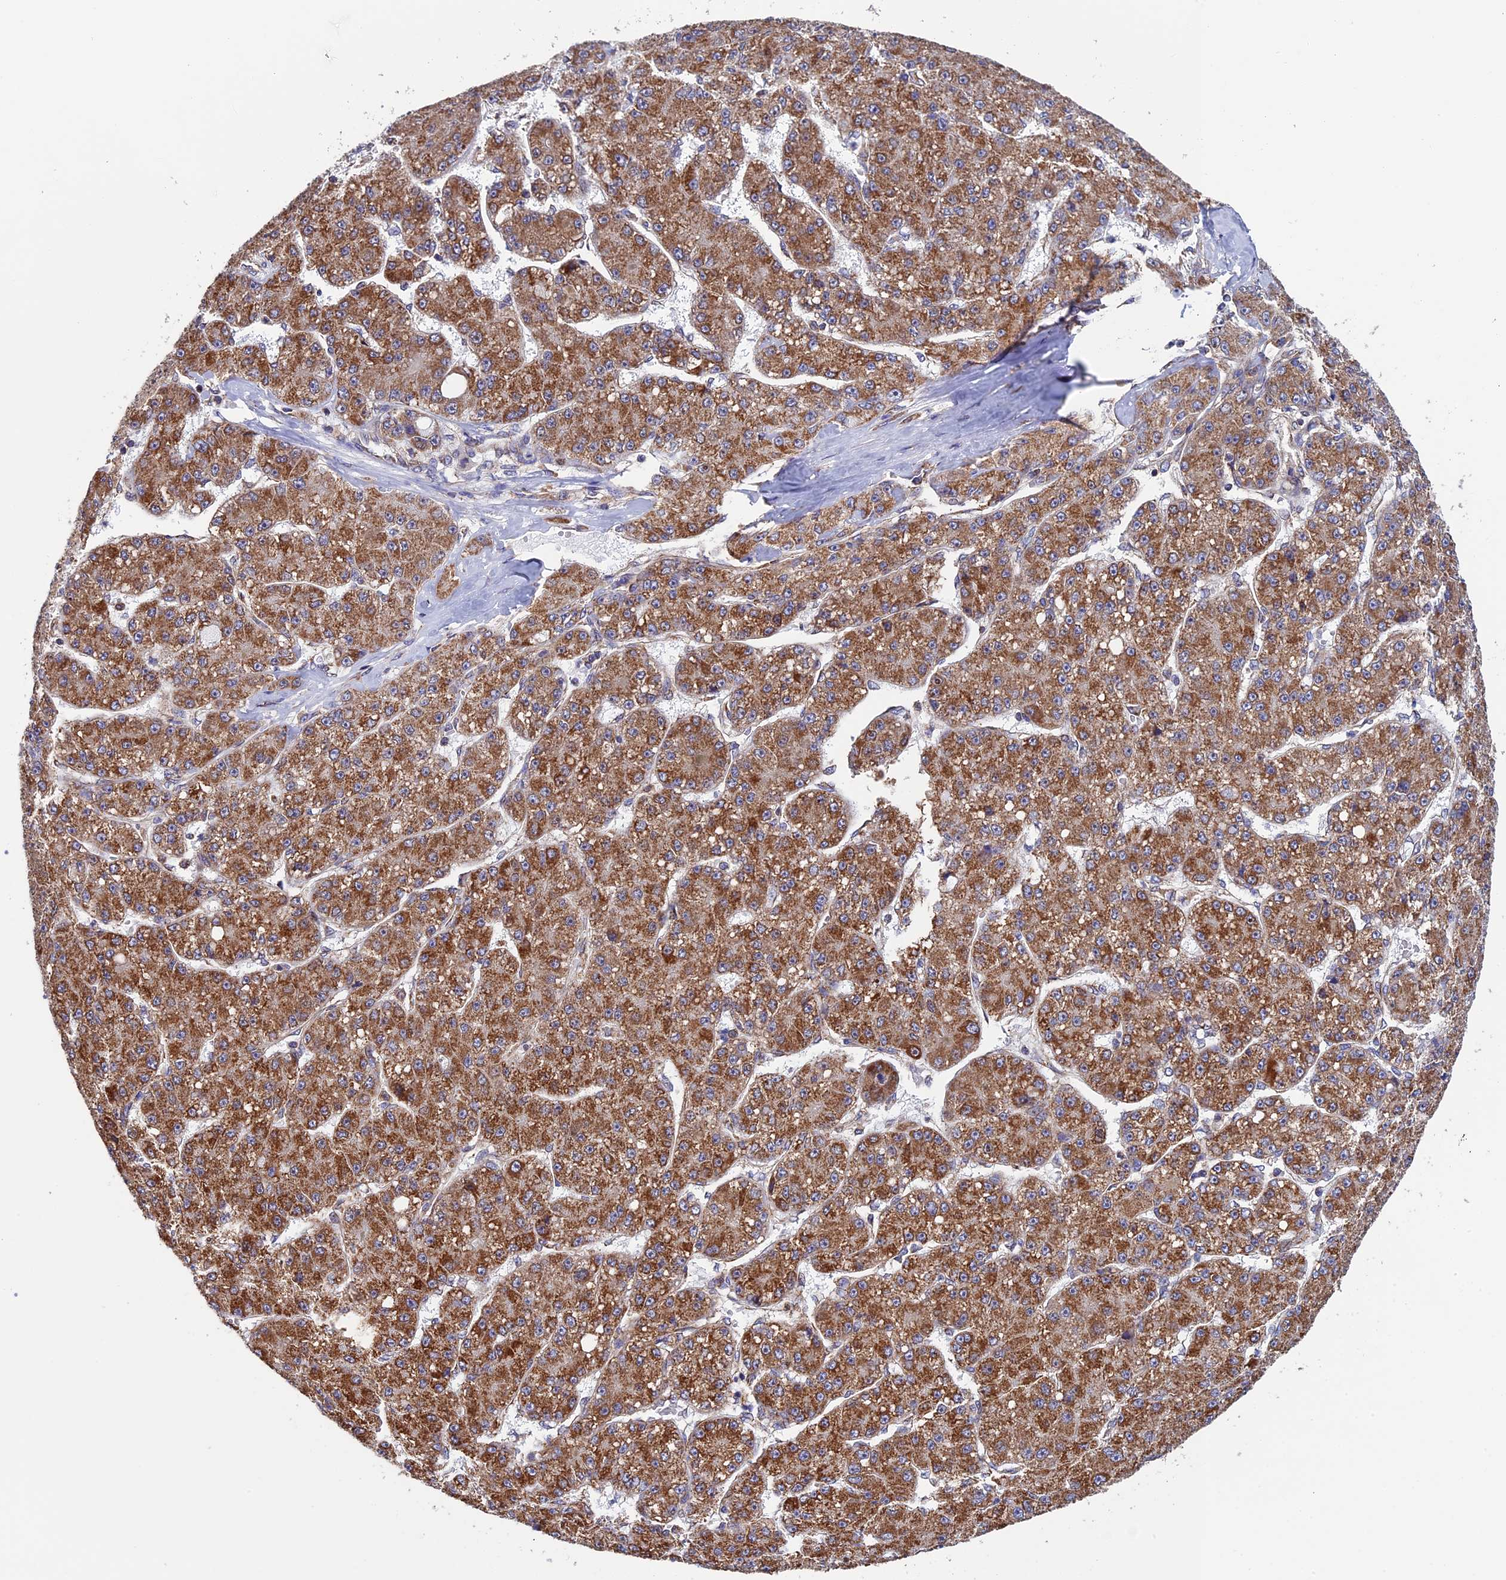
{"staining": {"intensity": "moderate", "quantity": ">75%", "location": "cytoplasmic/membranous"}, "tissue": "liver cancer", "cell_type": "Tumor cells", "image_type": "cancer", "snomed": [{"axis": "morphology", "description": "Carcinoma, Hepatocellular, NOS"}, {"axis": "topography", "description": "Liver"}], "caption": "Moderate cytoplasmic/membranous expression is appreciated in approximately >75% of tumor cells in liver hepatocellular carcinoma. Nuclei are stained in blue.", "gene": "SLC9A5", "patient": {"sex": "male", "age": 67}}